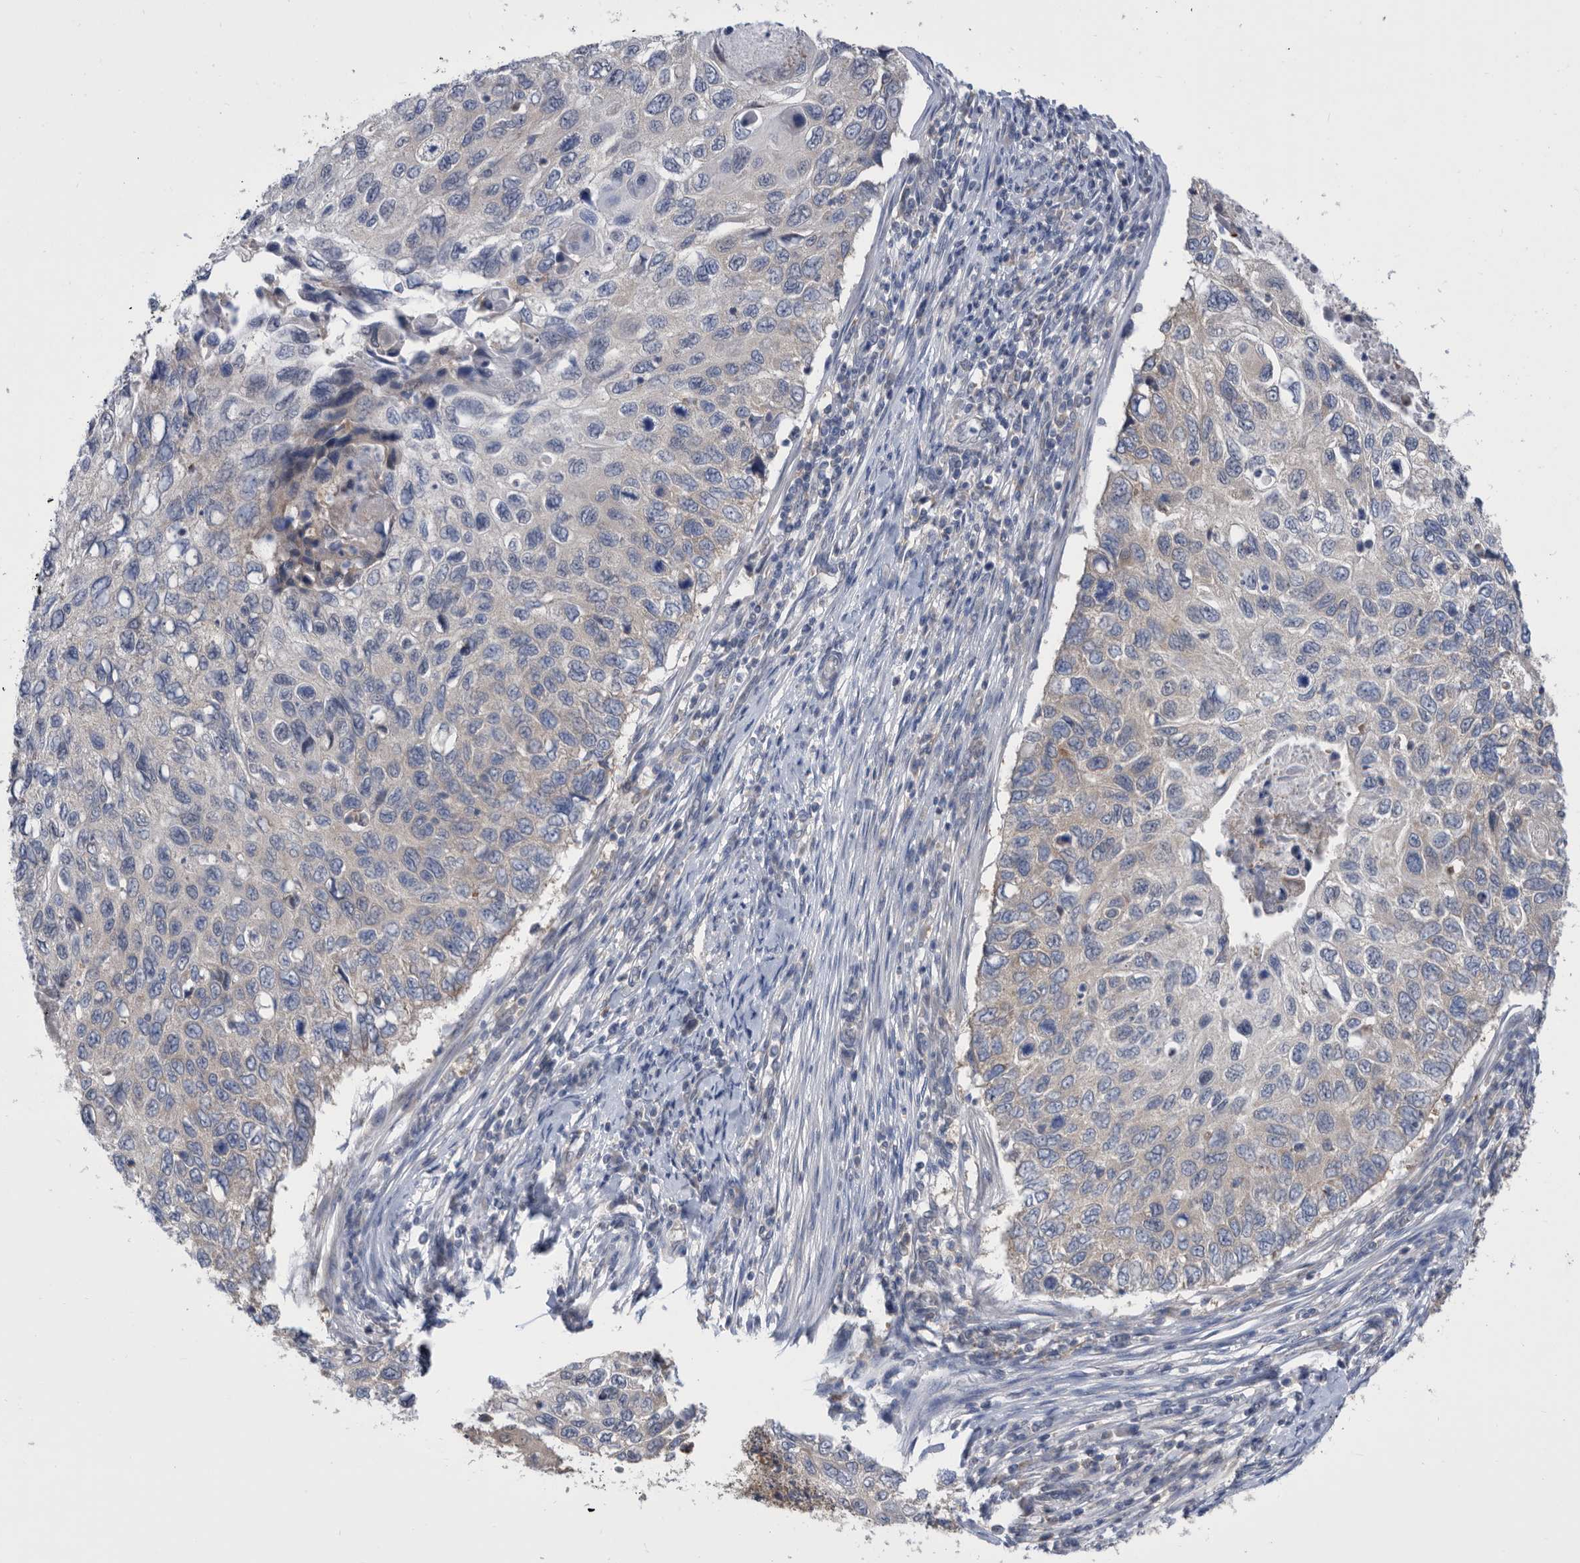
{"staining": {"intensity": "negative", "quantity": "none", "location": "none"}, "tissue": "cervical cancer", "cell_type": "Tumor cells", "image_type": "cancer", "snomed": [{"axis": "morphology", "description": "Squamous cell carcinoma, NOS"}, {"axis": "topography", "description": "Cervix"}], "caption": "The histopathology image displays no staining of tumor cells in cervical squamous cell carcinoma.", "gene": "CCT4", "patient": {"sex": "female", "age": 70}}